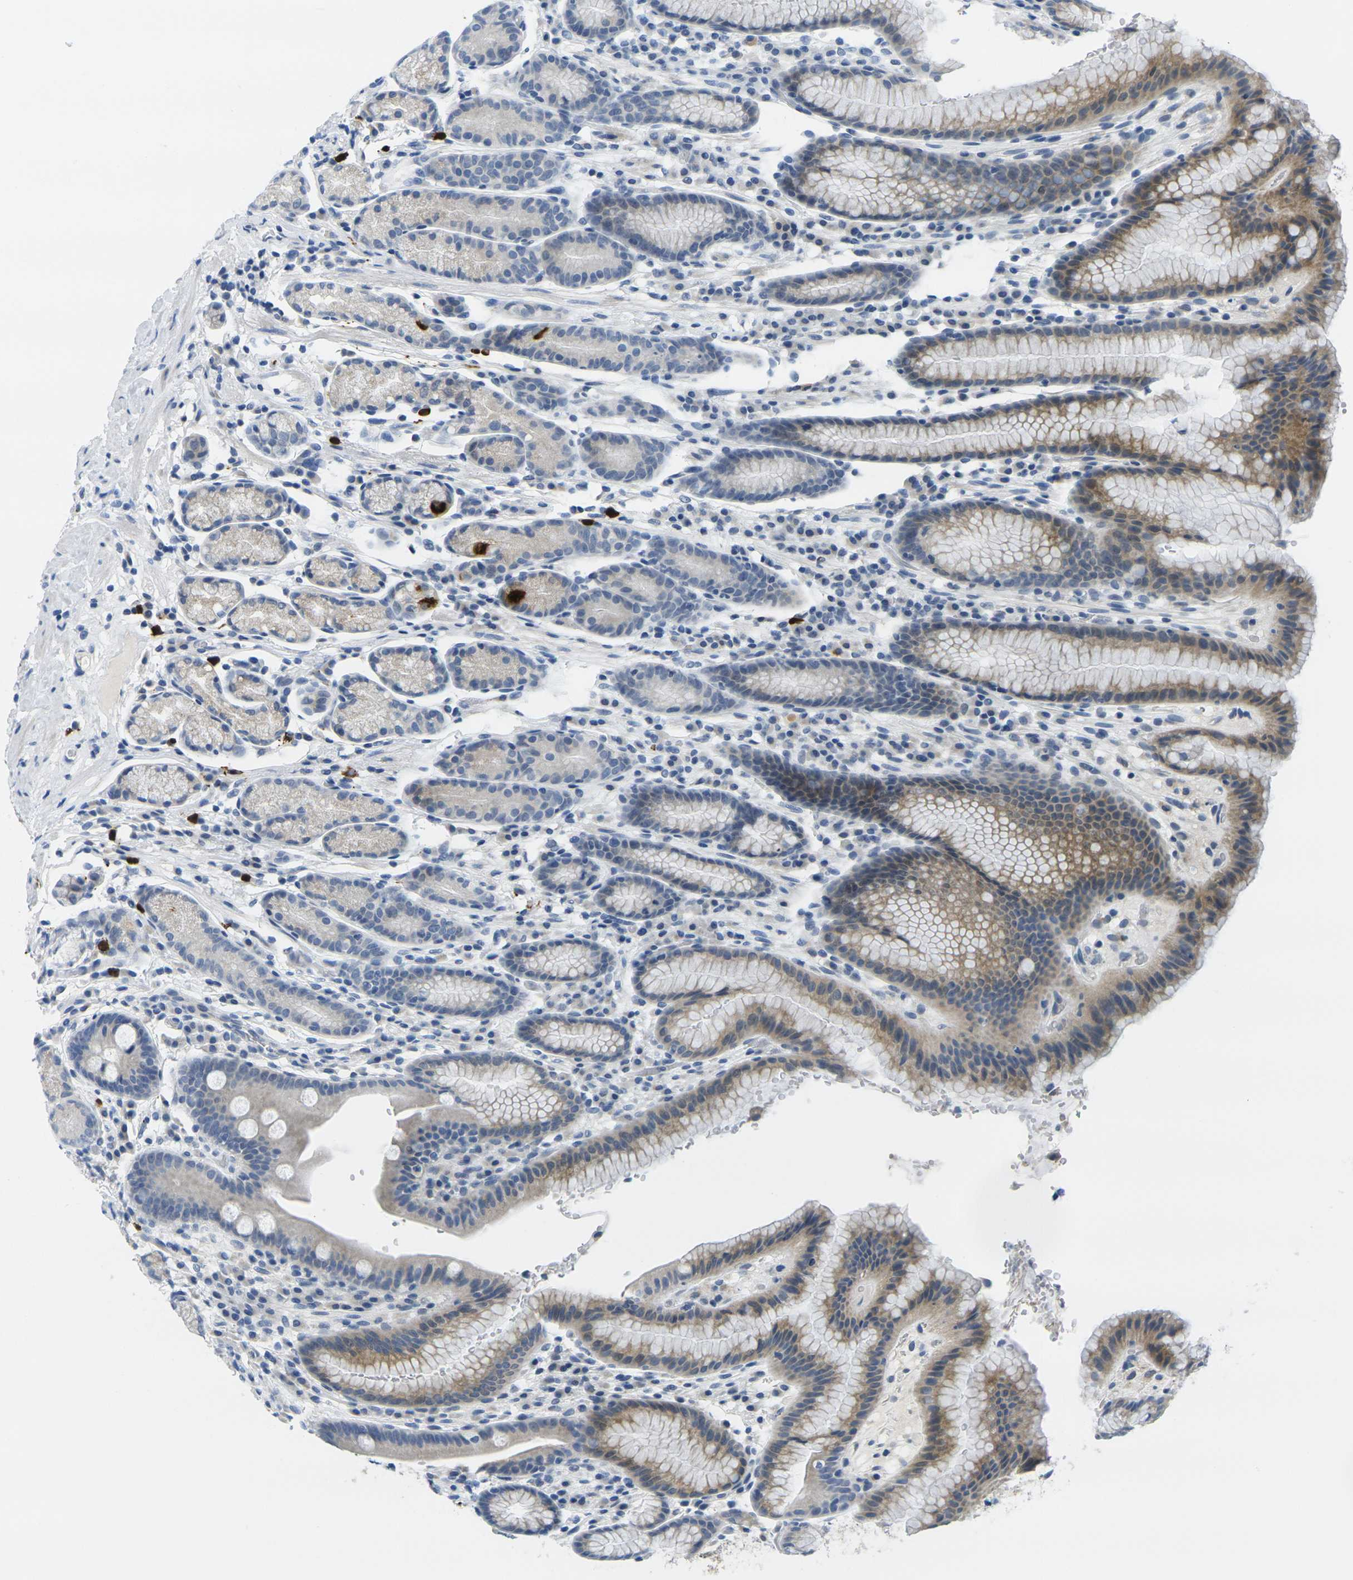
{"staining": {"intensity": "strong", "quantity": "25%-75%", "location": "cytoplasmic/membranous"}, "tissue": "stomach", "cell_type": "Glandular cells", "image_type": "normal", "snomed": [{"axis": "morphology", "description": "Normal tissue, NOS"}, {"axis": "topography", "description": "Stomach, lower"}], "caption": "Immunohistochemical staining of normal human stomach displays high levels of strong cytoplasmic/membranous expression in about 25%-75% of glandular cells.", "gene": "GPR15", "patient": {"sex": "male", "age": 52}}